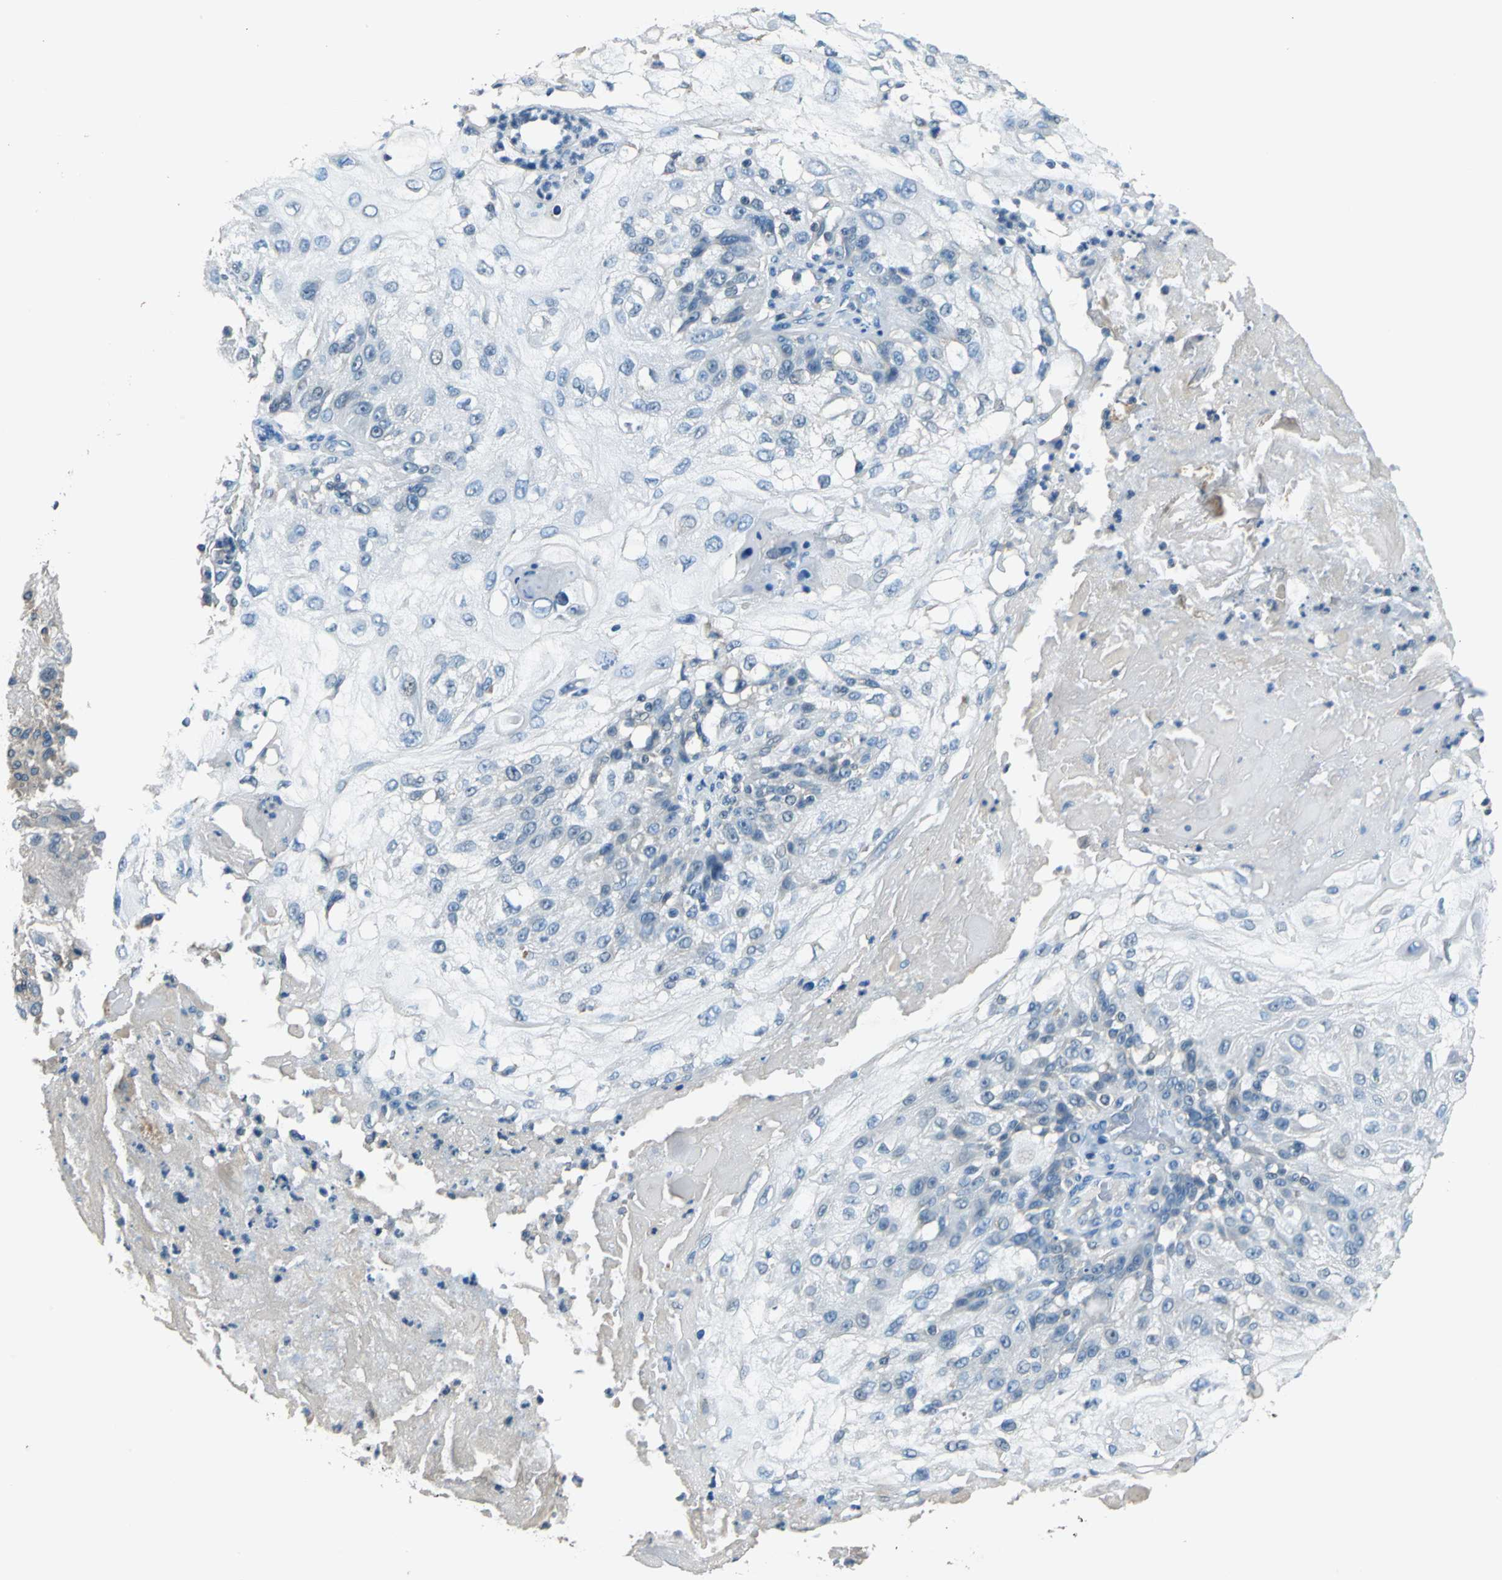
{"staining": {"intensity": "weak", "quantity": "<25%", "location": "cytoplasmic/membranous"}, "tissue": "skin cancer", "cell_type": "Tumor cells", "image_type": "cancer", "snomed": [{"axis": "morphology", "description": "Normal tissue, NOS"}, {"axis": "morphology", "description": "Squamous cell carcinoma, NOS"}, {"axis": "topography", "description": "Skin"}], "caption": "Tumor cells are negative for brown protein staining in squamous cell carcinoma (skin).", "gene": "PRKCA", "patient": {"sex": "female", "age": 83}}